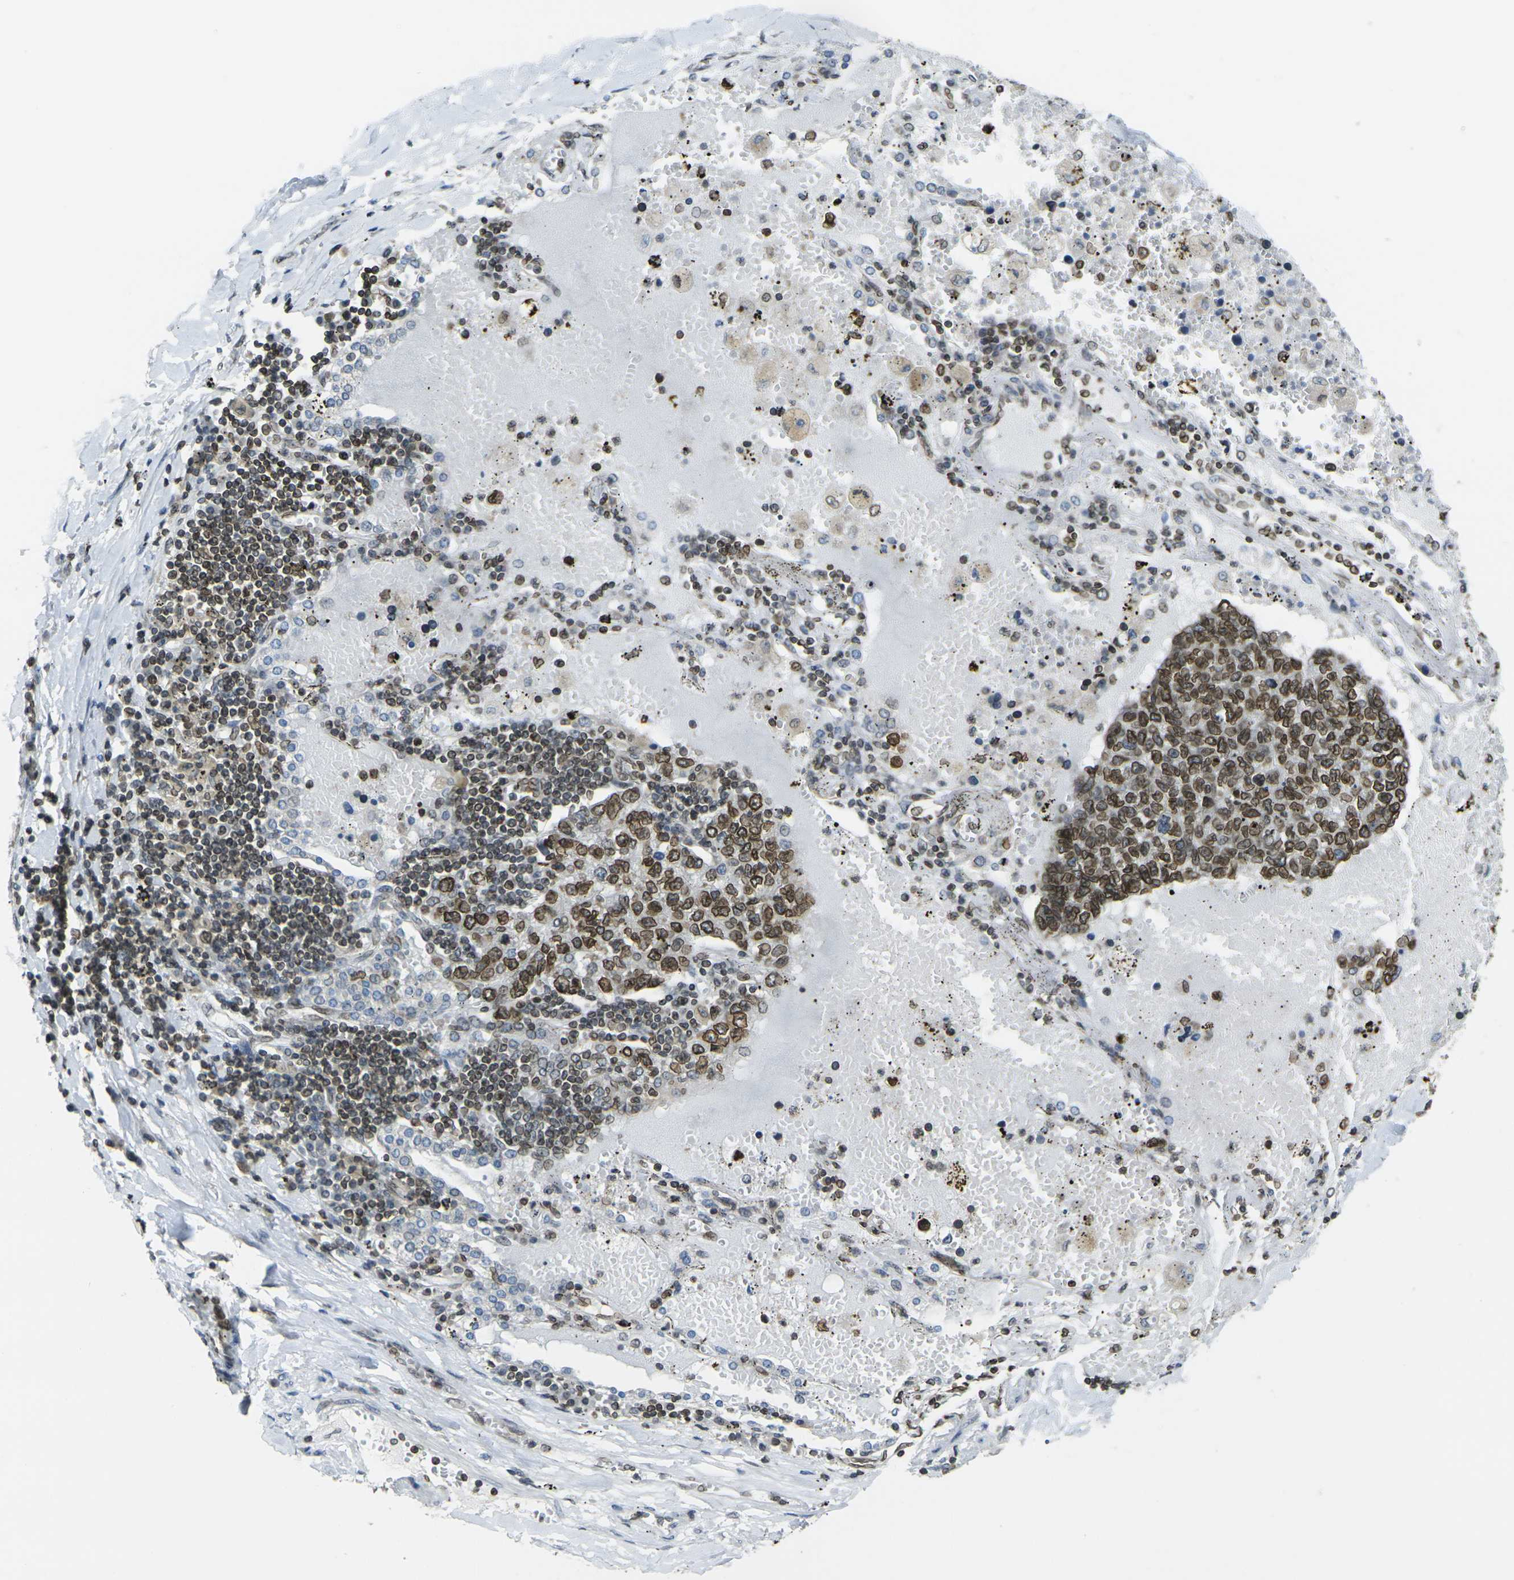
{"staining": {"intensity": "strong", "quantity": ">75%", "location": "cytoplasmic/membranous,nuclear"}, "tissue": "lung cancer", "cell_type": "Tumor cells", "image_type": "cancer", "snomed": [{"axis": "morphology", "description": "Adenocarcinoma, NOS"}, {"axis": "topography", "description": "Lung"}], "caption": "Strong cytoplasmic/membranous and nuclear protein expression is appreciated in approximately >75% of tumor cells in lung cancer (adenocarcinoma).", "gene": "BRDT", "patient": {"sex": "male", "age": 49}}